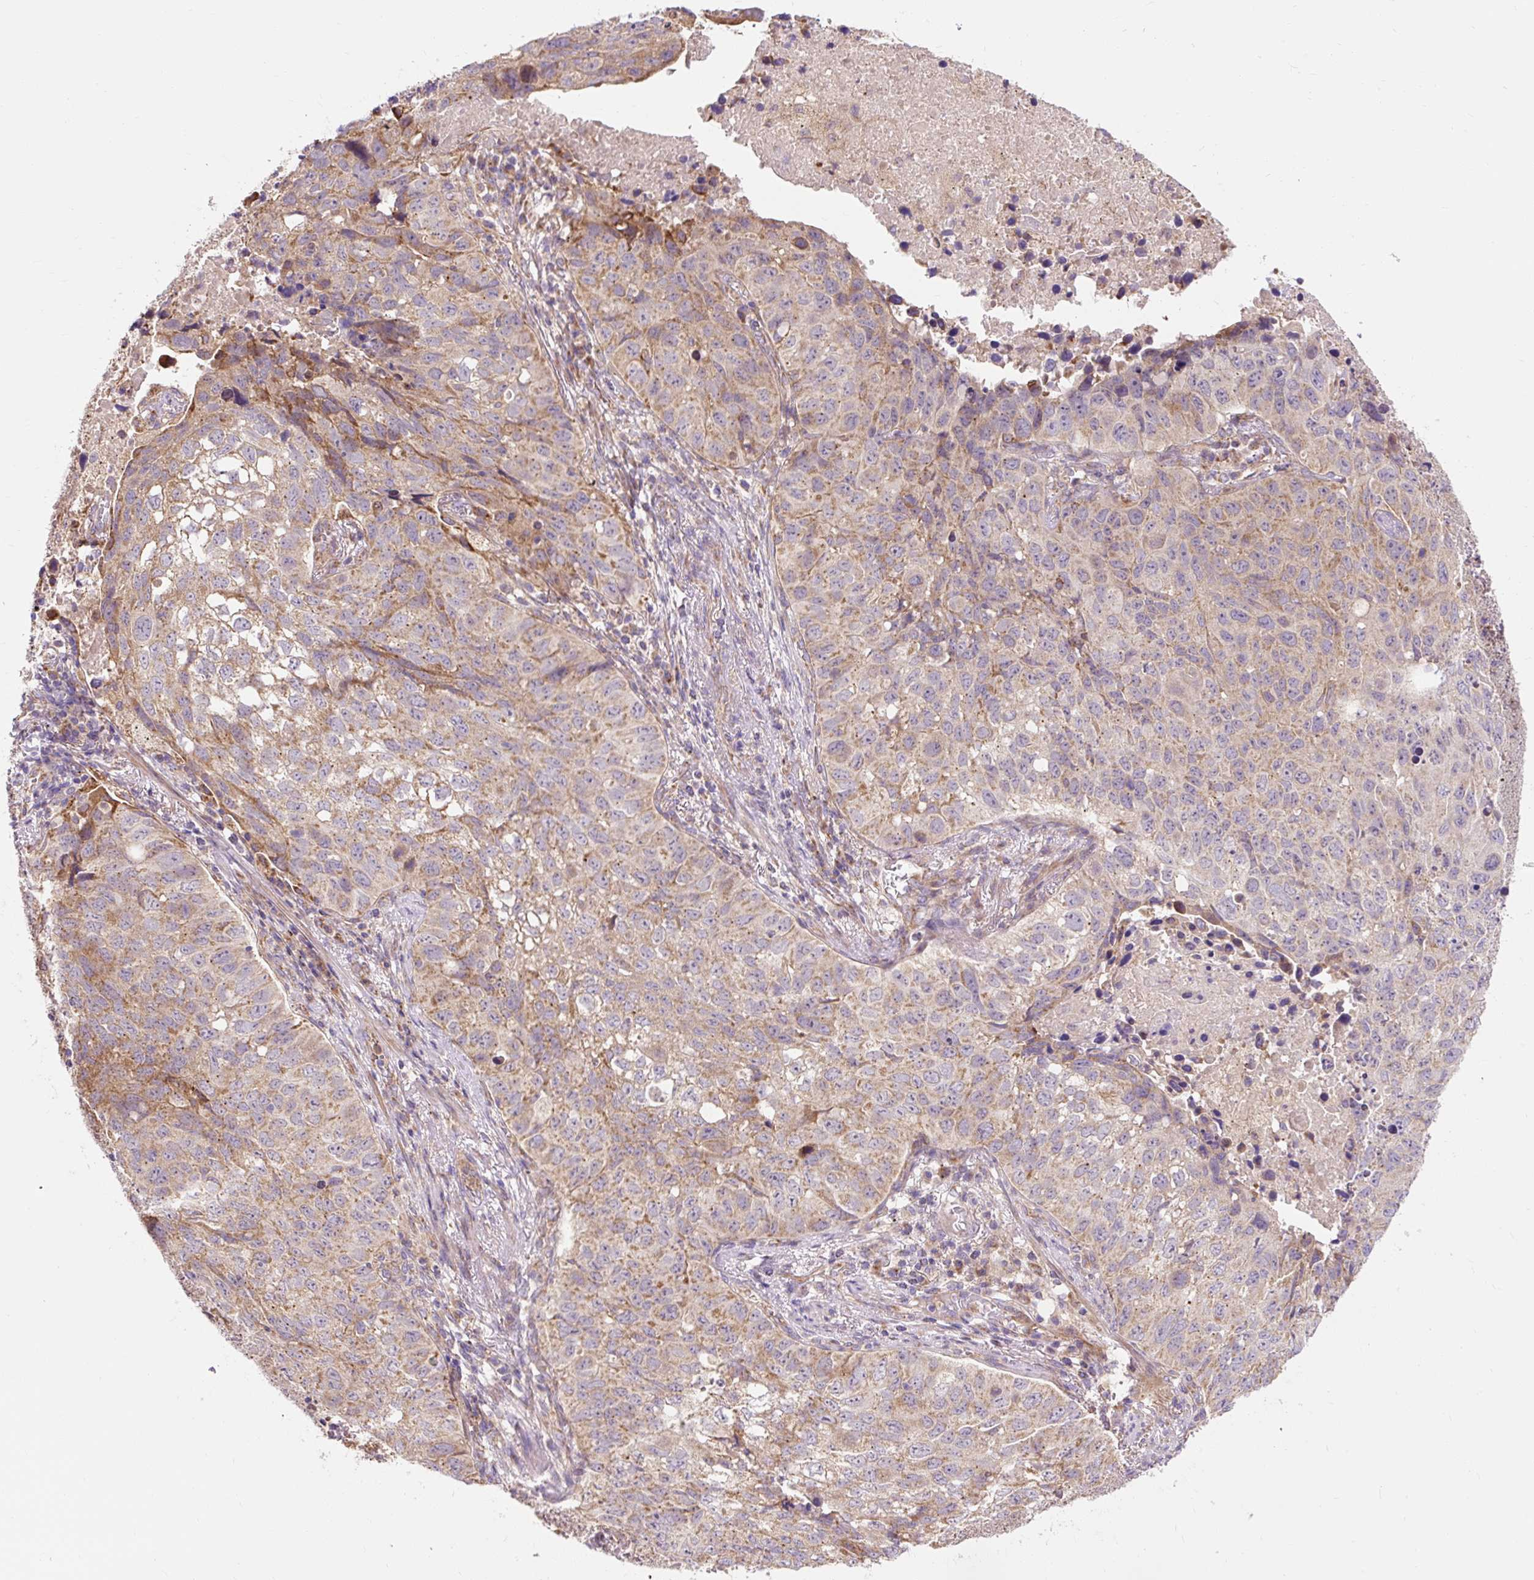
{"staining": {"intensity": "moderate", "quantity": "25%-75%", "location": "cytoplasmic/membranous"}, "tissue": "lung cancer", "cell_type": "Tumor cells", "image_type": "cancer", "snomed": [{"axis": "morphology", "description": "Squamous cell carcinoma, NOS"}, {"axis": "topography", "description": "Lung"}], "caption": "A brown stain shows moderate cytoplasmic/membranous positivity of a protein in lung cancer tumor cells. (brown staining indicates protein expression, while blue staining denotes nuclei).", "gene": "TRIAP1", "patient": {"sex": "male", "age": 60}}